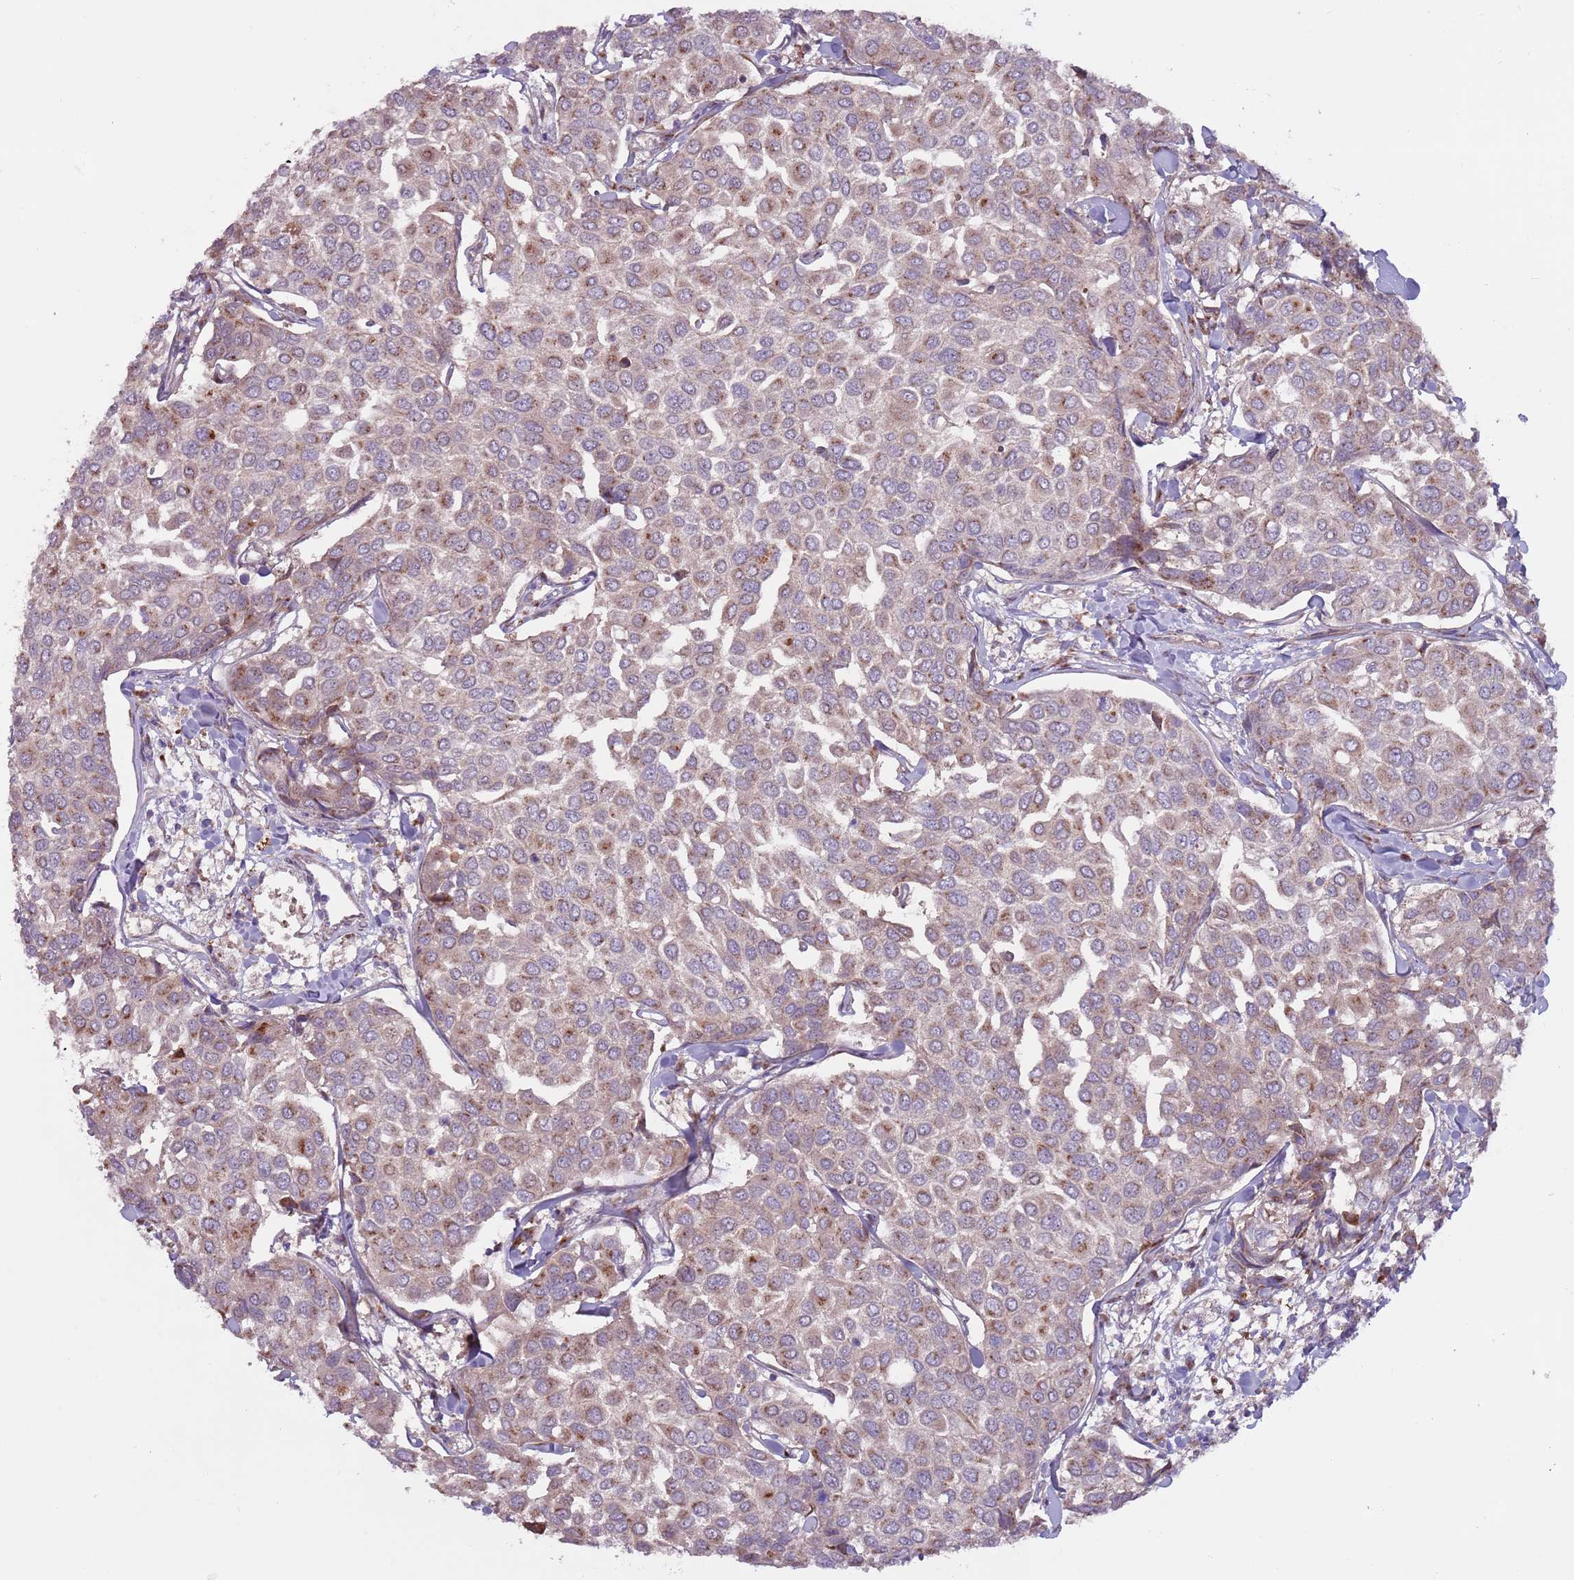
{"staining": {"intensity": "weak", "quantity": "25%-75%", "location": "cytoplasmic/membranous"}, "tissue": "breast cancer", "cell_type": "Tumor cells", "image_type": "cancer", "snomed": [{"axis": "morphology", "description": "Duct carcinoma"}, {"axis": "topography", "description": "Breast"}], "caption": "Protein staining by immunohistochemistry (IHC) shows weak cytoplasmic/membranous staining in about 25%-75% of tumor cells in invasive ductal carcinoma (breast).", "gene": "CCDC150", "patient": {"sex": "female", "age": 55}}